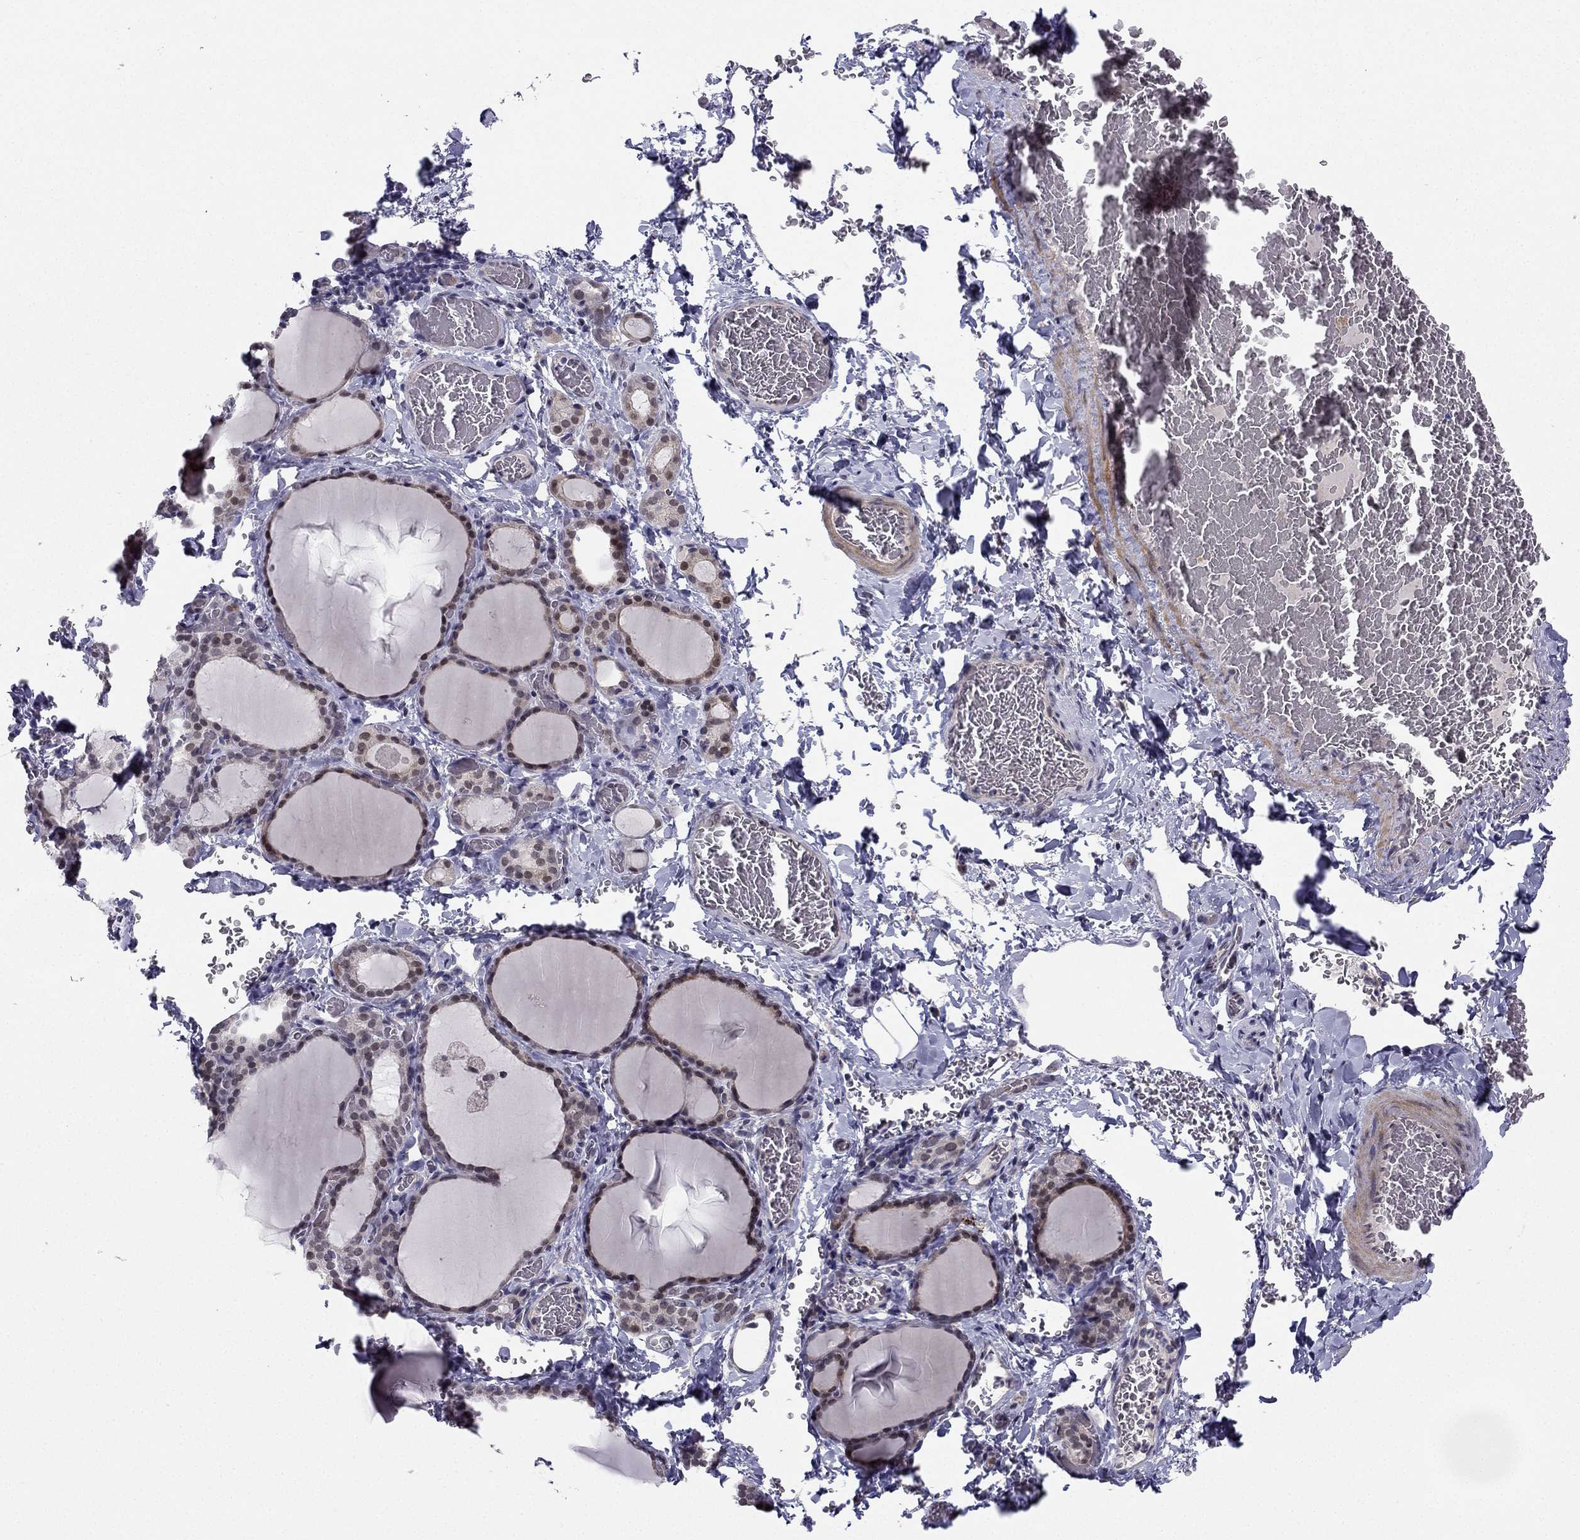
{"staining": {"intensity": "weak", "quantity": "<25%", "location": "nuclear"}, "tissue": "thyroid gland", "cell_type": "Glandular cells", "image_type": "normal", "snomed": [{"axis": "morphology", "description": "Normal tissue, NOS"}, {"axis": "morphology", "description": "Hyperplasia, NOS"}, {"axis": "topography", "description": "Thyroid gland"}], "caption": "This is a image of immunohistochemistry (IHC) staining of normal thyroid gland, which shows no staining in glandular cells. (DAB (3,3'-diaminobenzidine) IHC visualized using brightfield microscopy, high magnification).", "gene": "CHST8", "patient": {"sex": "female", "age": 27}}